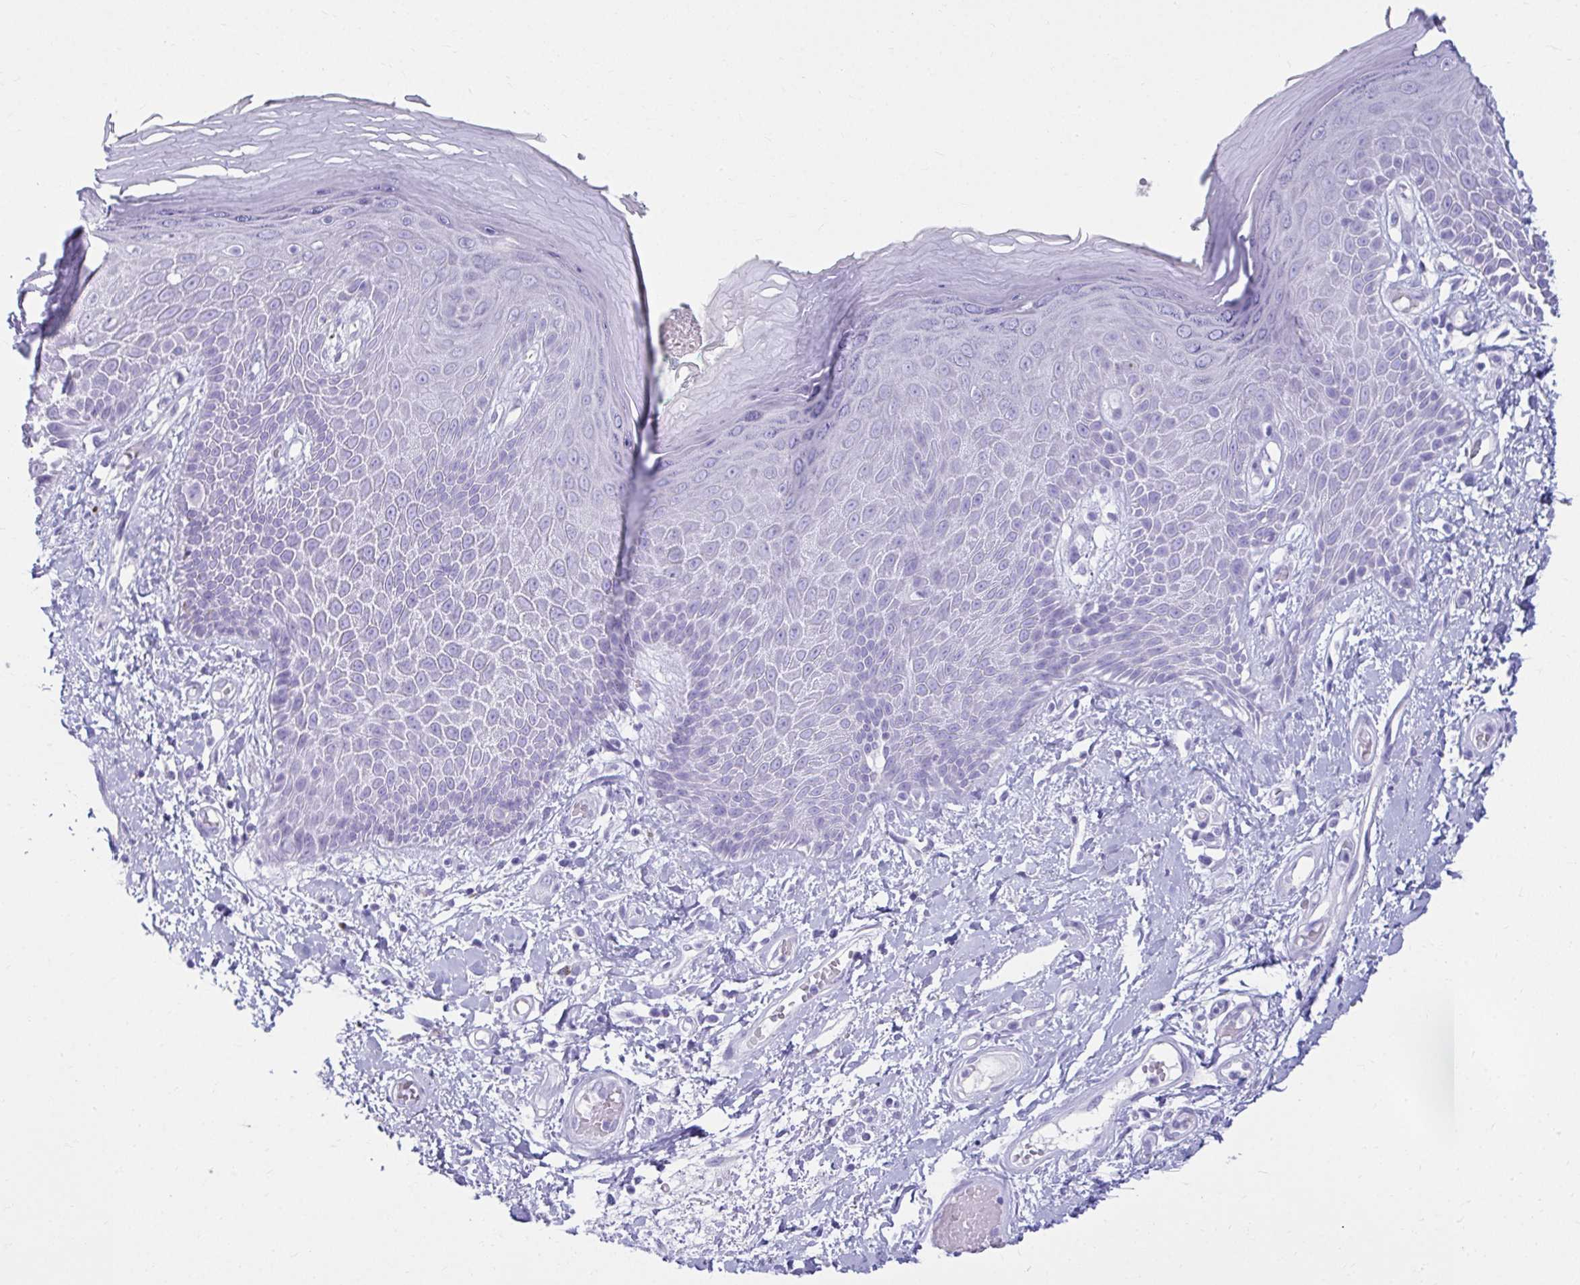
{"staining": {"intensity": "negative", "quantity": "none", "location": "none"}, "tissue": "skin", "cell_type": "Epidermal cells", "image_type": "normal", "snomed": [{"axis": "morphology", "description": "Normal tissue, NOS"}, {"axis": "topography", "description": "Anal"}, {"axis": "topography", "description": "Peripheral nerve tissue"}], "caption": "High magnification brightfield microscopy of unremarkable skin stained with DAB (3,3'-diaminobenzidine) (brown) and counterstained with hematoxylin (blue): epidermal cells show no significant expression. (Immunohistochemistry, brightfield microscopy, high magnification).", "gene": "ATP4B", "patient": {"sex": "male", "age": 78}}